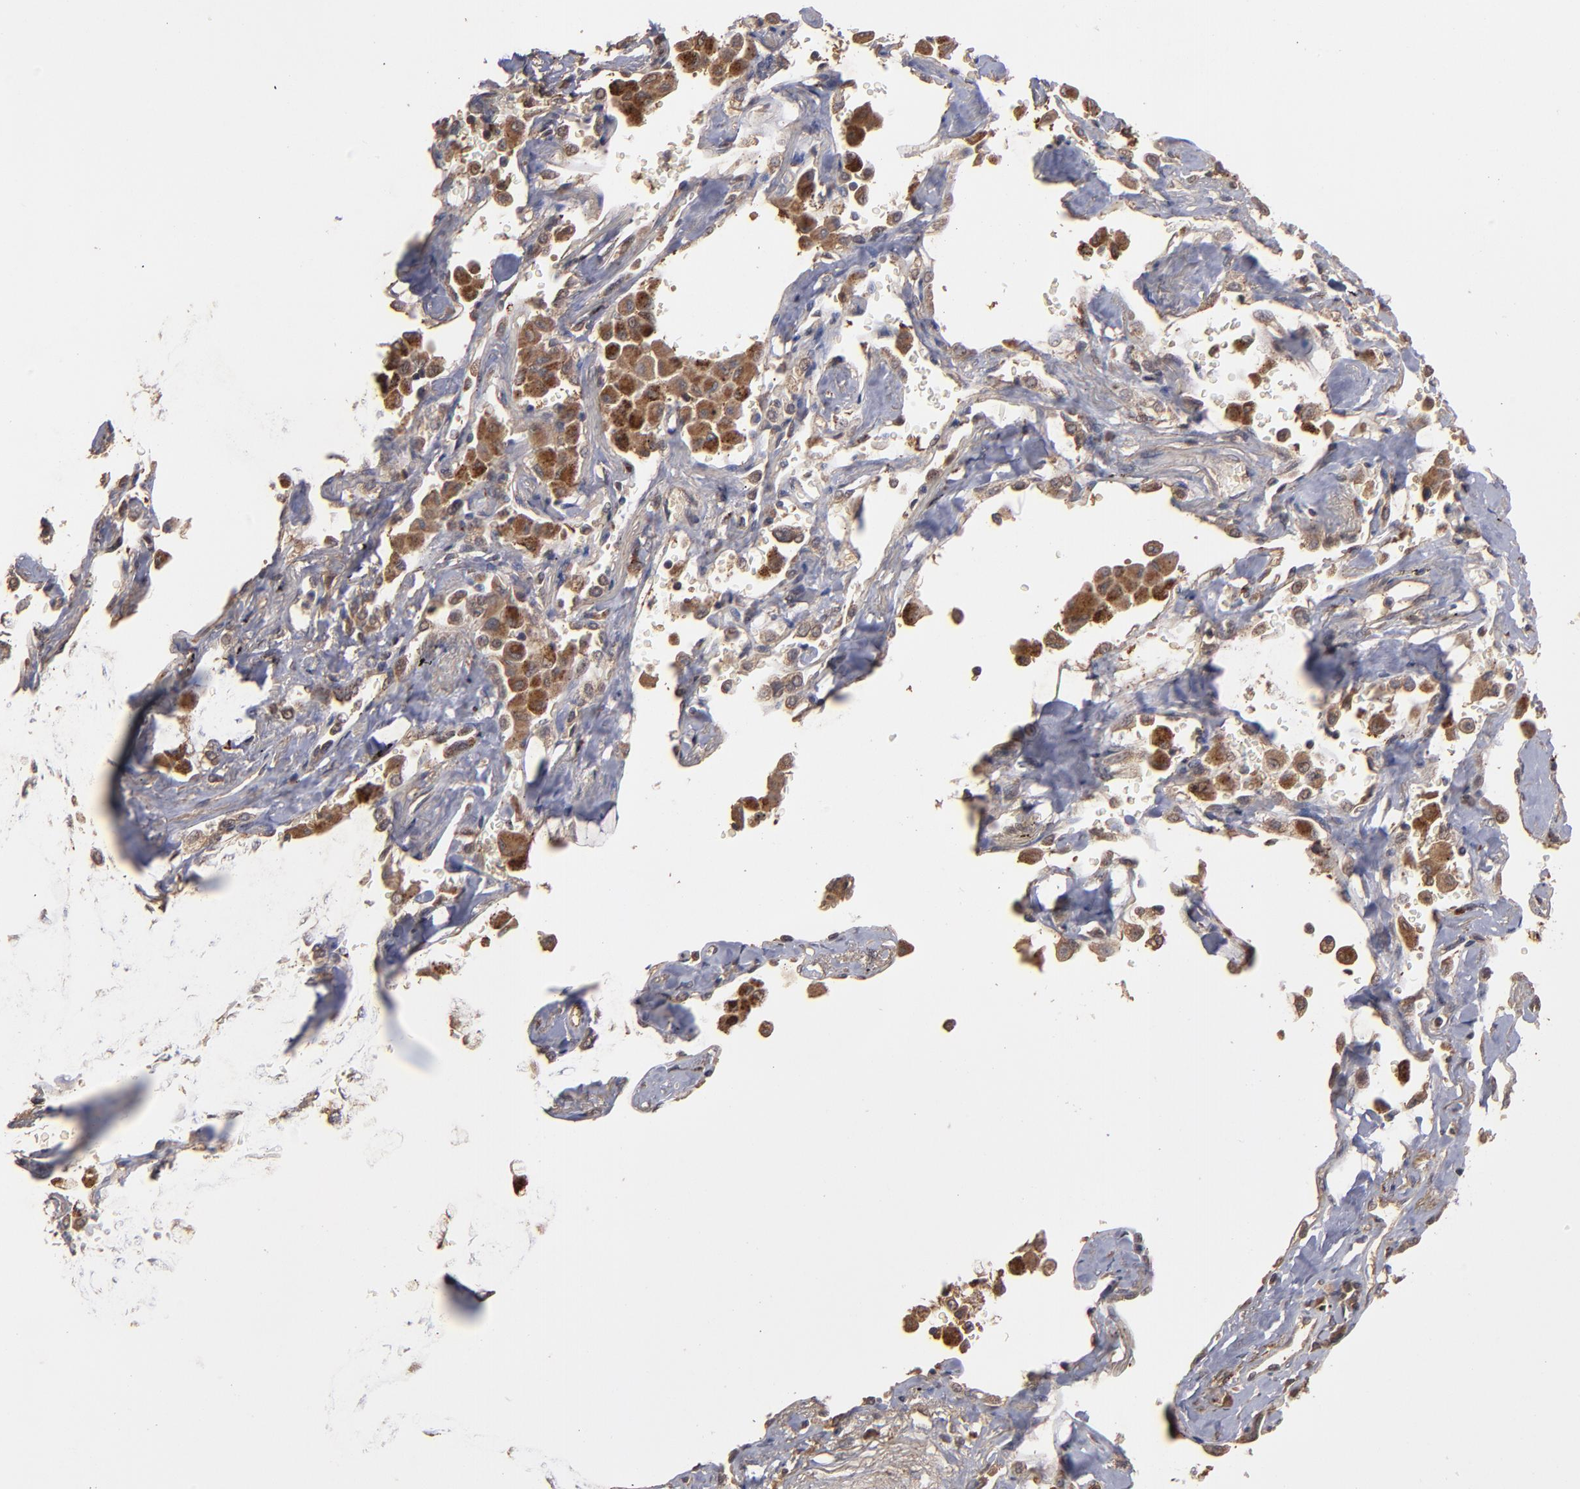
{"staining": {"intensity": "strong", "quantity": ">75%", "location": "cytoplasmic/membranous"}, "tissue": "lung cancer", "cell_type": "Tumor cells", "image_type": "cancer", "snomed": [{"axis": "morphology", "description": "Adenocarcinoma, NOS"}, {"axis": "topography", "description": "Lung"}], "caption": "Immunohistochemical staining of adenocarcinoma (lung) reveals high levels of strong cytoplasmic/membranous staining in about >75% of tumor cells.", "gene": "TENM1", "patient": {"sex": "female", "age": 64}}